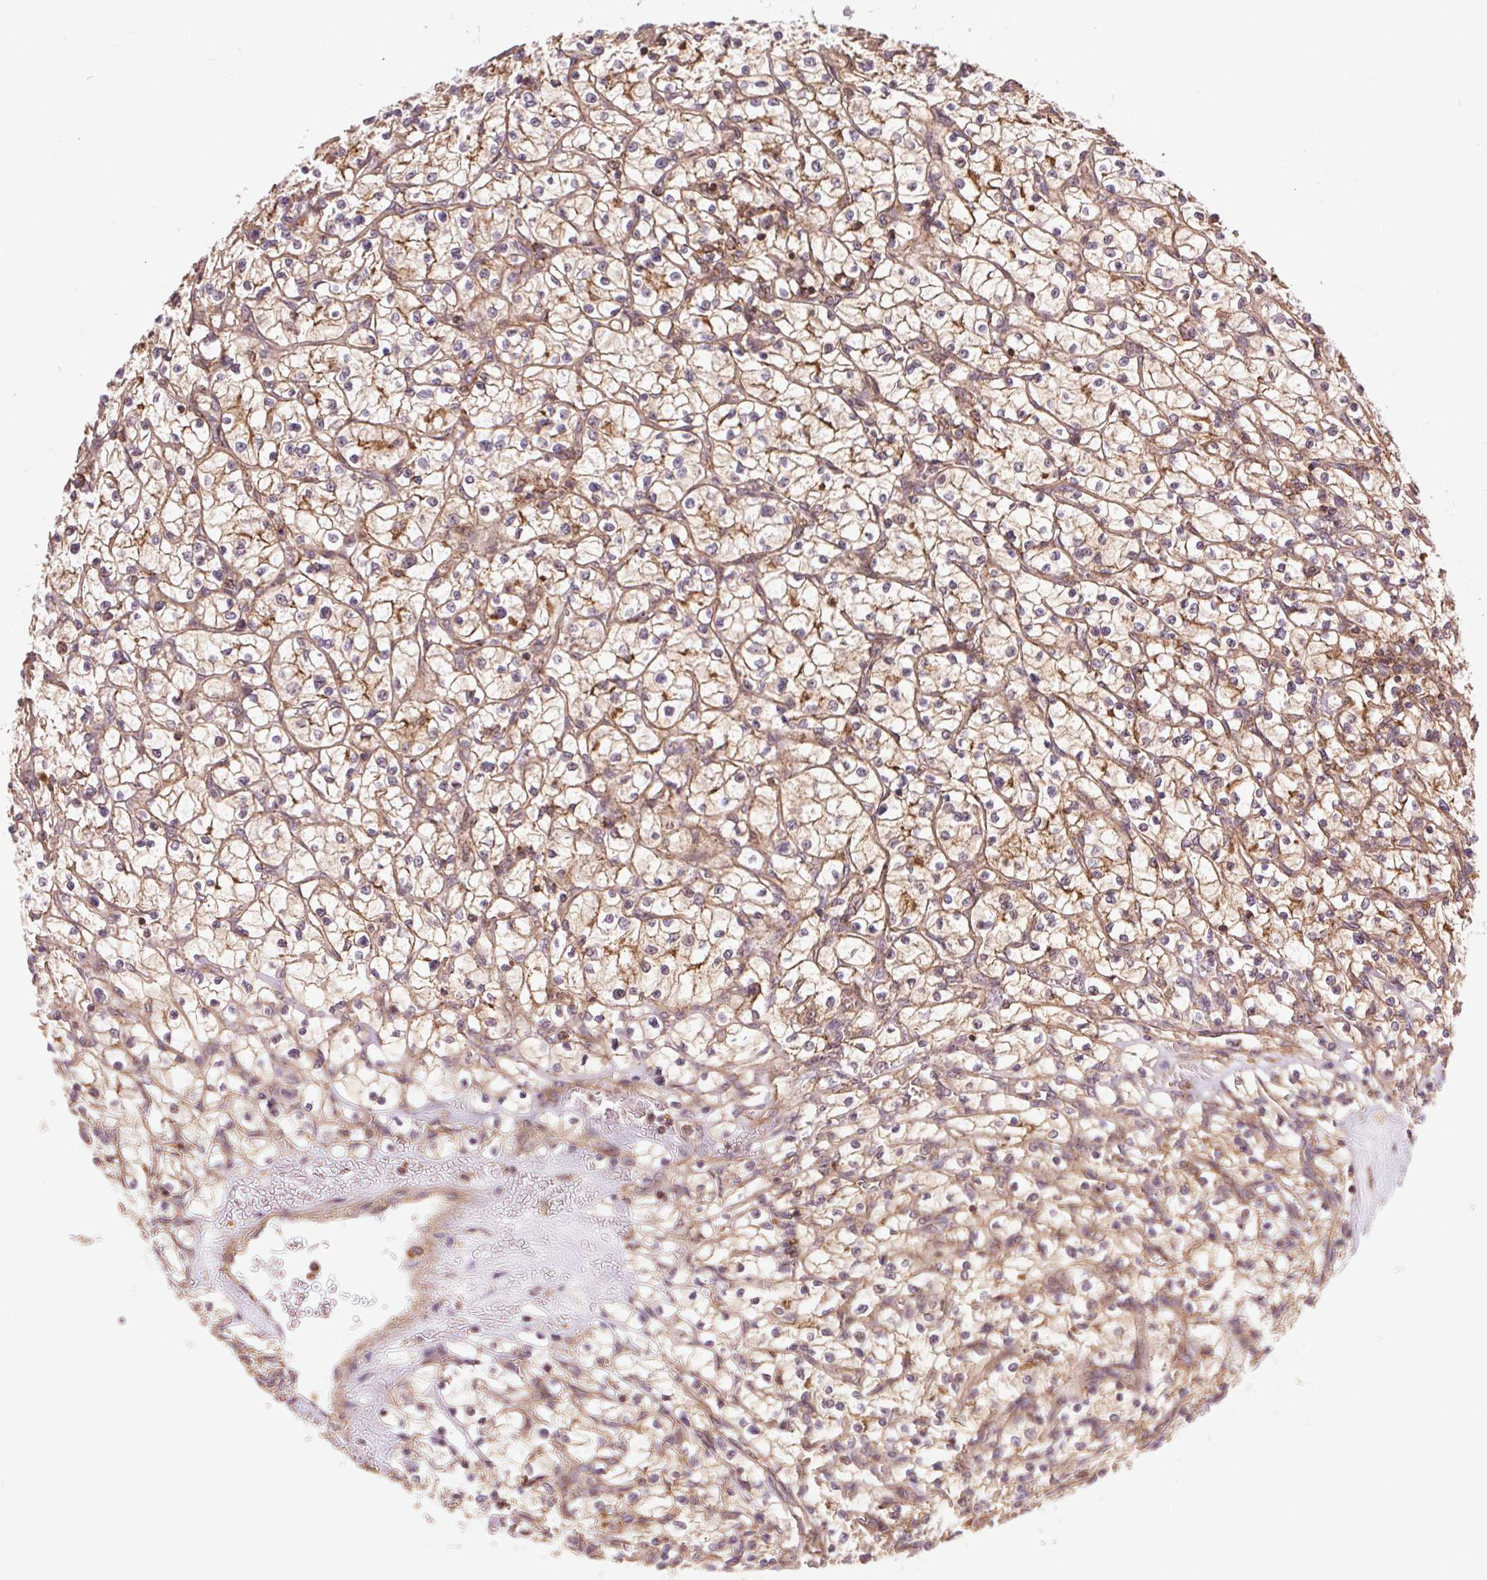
{"staining": {"intensity": "moderate", "quantity": ">75%", "location": "cytoplasmic/membranous"}, "tissue": "renal cancer", "cell_type": "Tumor cells", "image_type": "cancer", "snomed": [{"axis": "morphology", "description": "Adenocarcinoma, NOS"}, {"axis": "topography", "description": "Kidney"}], "caption": "The immunohistochemical stain highlights moderate cytoplasmic/membranous expression in tumor cells of renal adenocarcinoma tissue.", "gene": "CHMP4B", "patient": {"sex": "female", "age": 64}}